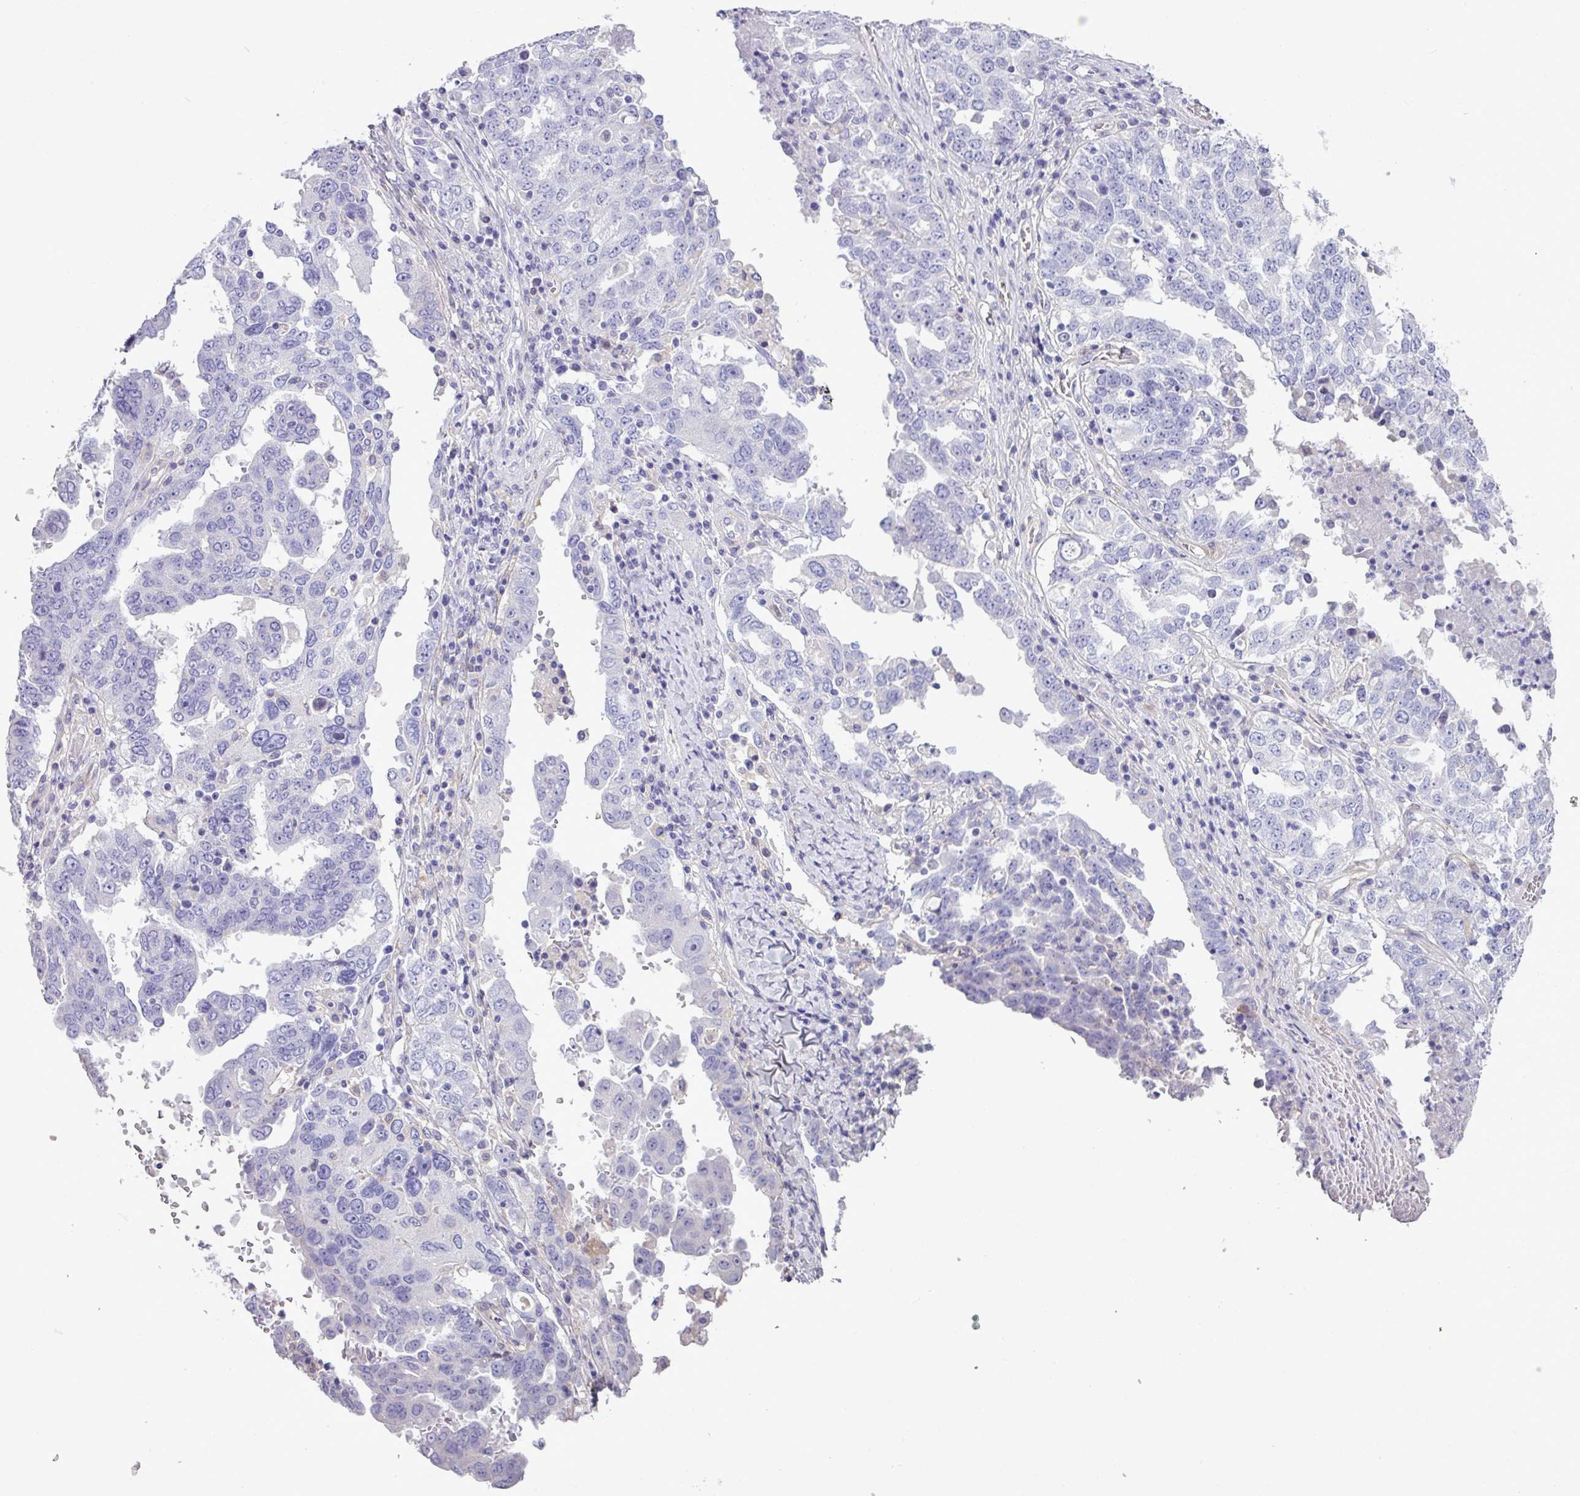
{"staining": {"intensity": "negative", "quantity": "none", "location": "none"}, "tissue": "ovarian cancer", "cell_type": "Tumor cells", "image_type": "cancer", "snomed": [{"axis": "morphology", "description": "Carcinoma, endometroid"}, {"axis": "topography", "description": "Ovary"}], "caption": "IHC micrograph of neoplastic tissue: human ovarian cancer (endometroid carcinoma) stained with DAB reveals no significant protein positivity in tumor cells. (DAB IHC, high magnification).", "gene": "KIRREL3", "patient": {"sex": "female", "age": 62}}